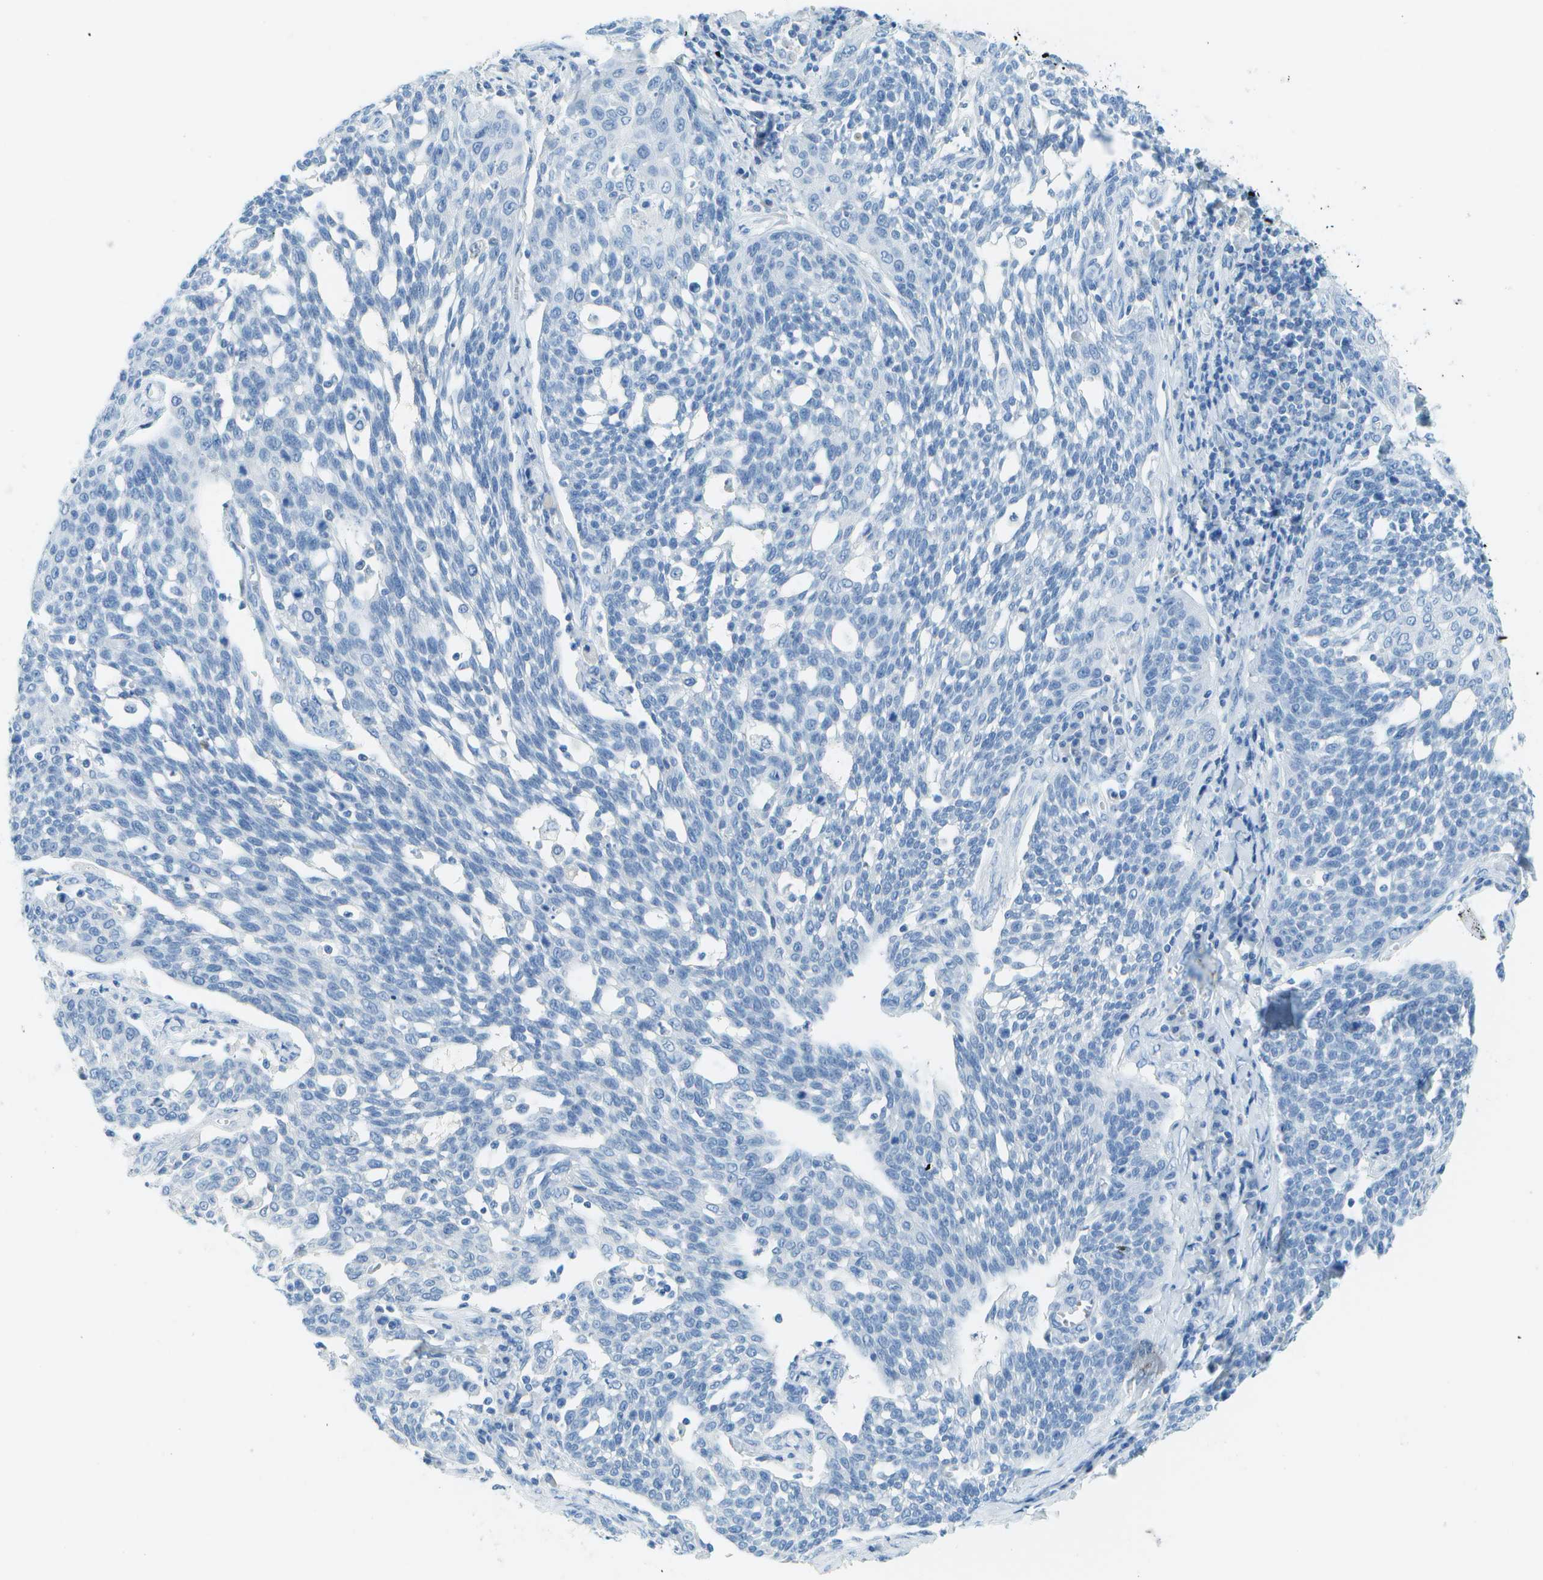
{"staining": {"intensity": "negative", "quantity": "none", "location": "none"}, "tissue": "cervical cancer", "cell_type": "Tumor cells", "image_type": "cancer", "snomed": [{"axis": "morphology", "description": "Squamous cell carcinoma, NOS"}, {"axis": "topography", "description": "Cervix"}], "caption": "Immunohistochemistry (IHC) micrograph of cervical cancer (squamous cell carcinoma) stained for a protein (brown), which shows no staining in tumor cells.", "gene": "C1S", "patient": {"sex": "female", "age": 34}}